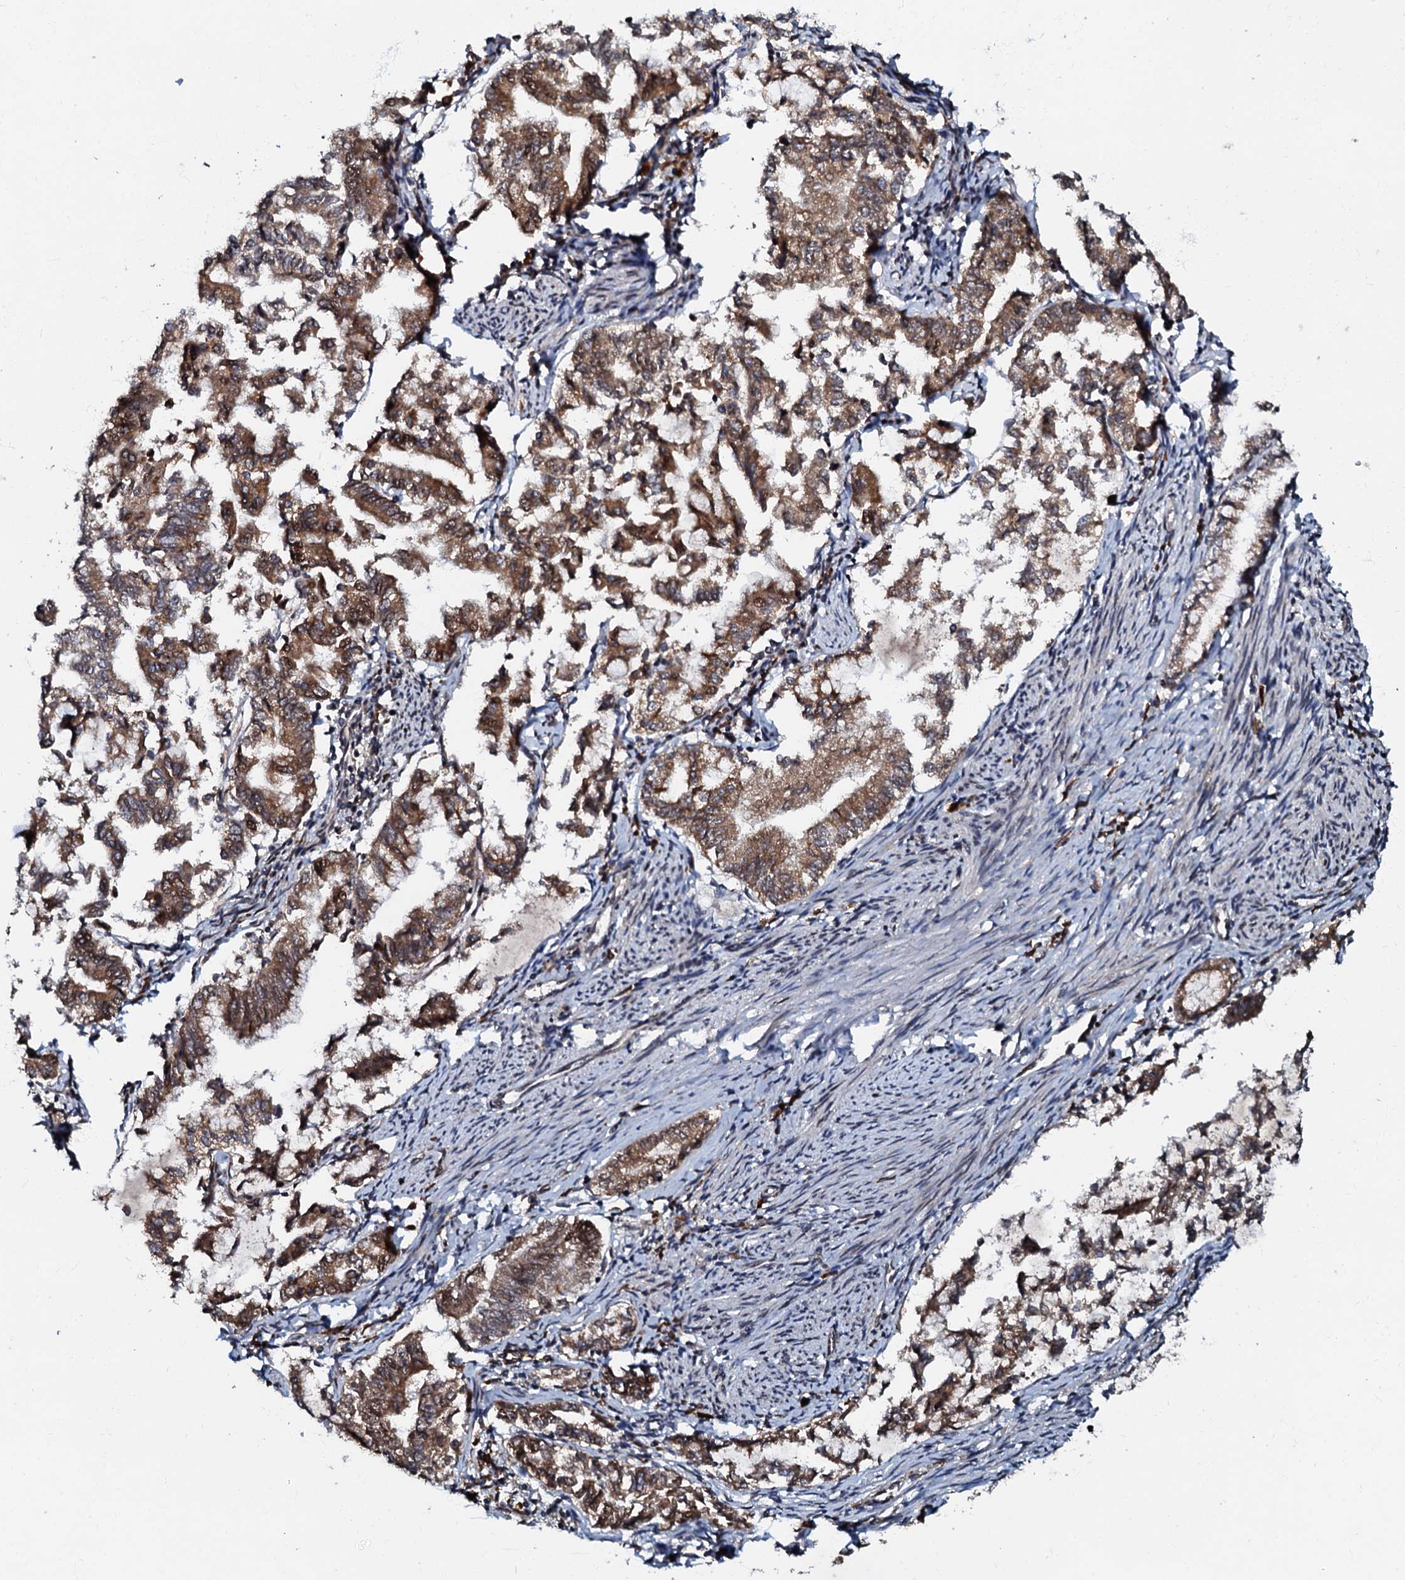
{"staining": {"intensity": "strong", "quantity": ">75%", "location": "cytoplasmic/membranous,nuclear"}, "tissue": "endometrial cancer", "cell_type": "Tumor cells", "image_type": "cancer", "snomed": [{"axis": "morphology", "description": "Adenocarcinoma, NOS"}, {"axis": "topography", "description": "Endometrium"}], "caption": "Human adenocarcinoma (endometrial) stained for a protein (brown) reveals strong cytoplasmic/membranous and nuclear positive staining in about >75% of tumor cells.", "gene": "C18orf32", "patient": {"sex": "female", "age": 79}}